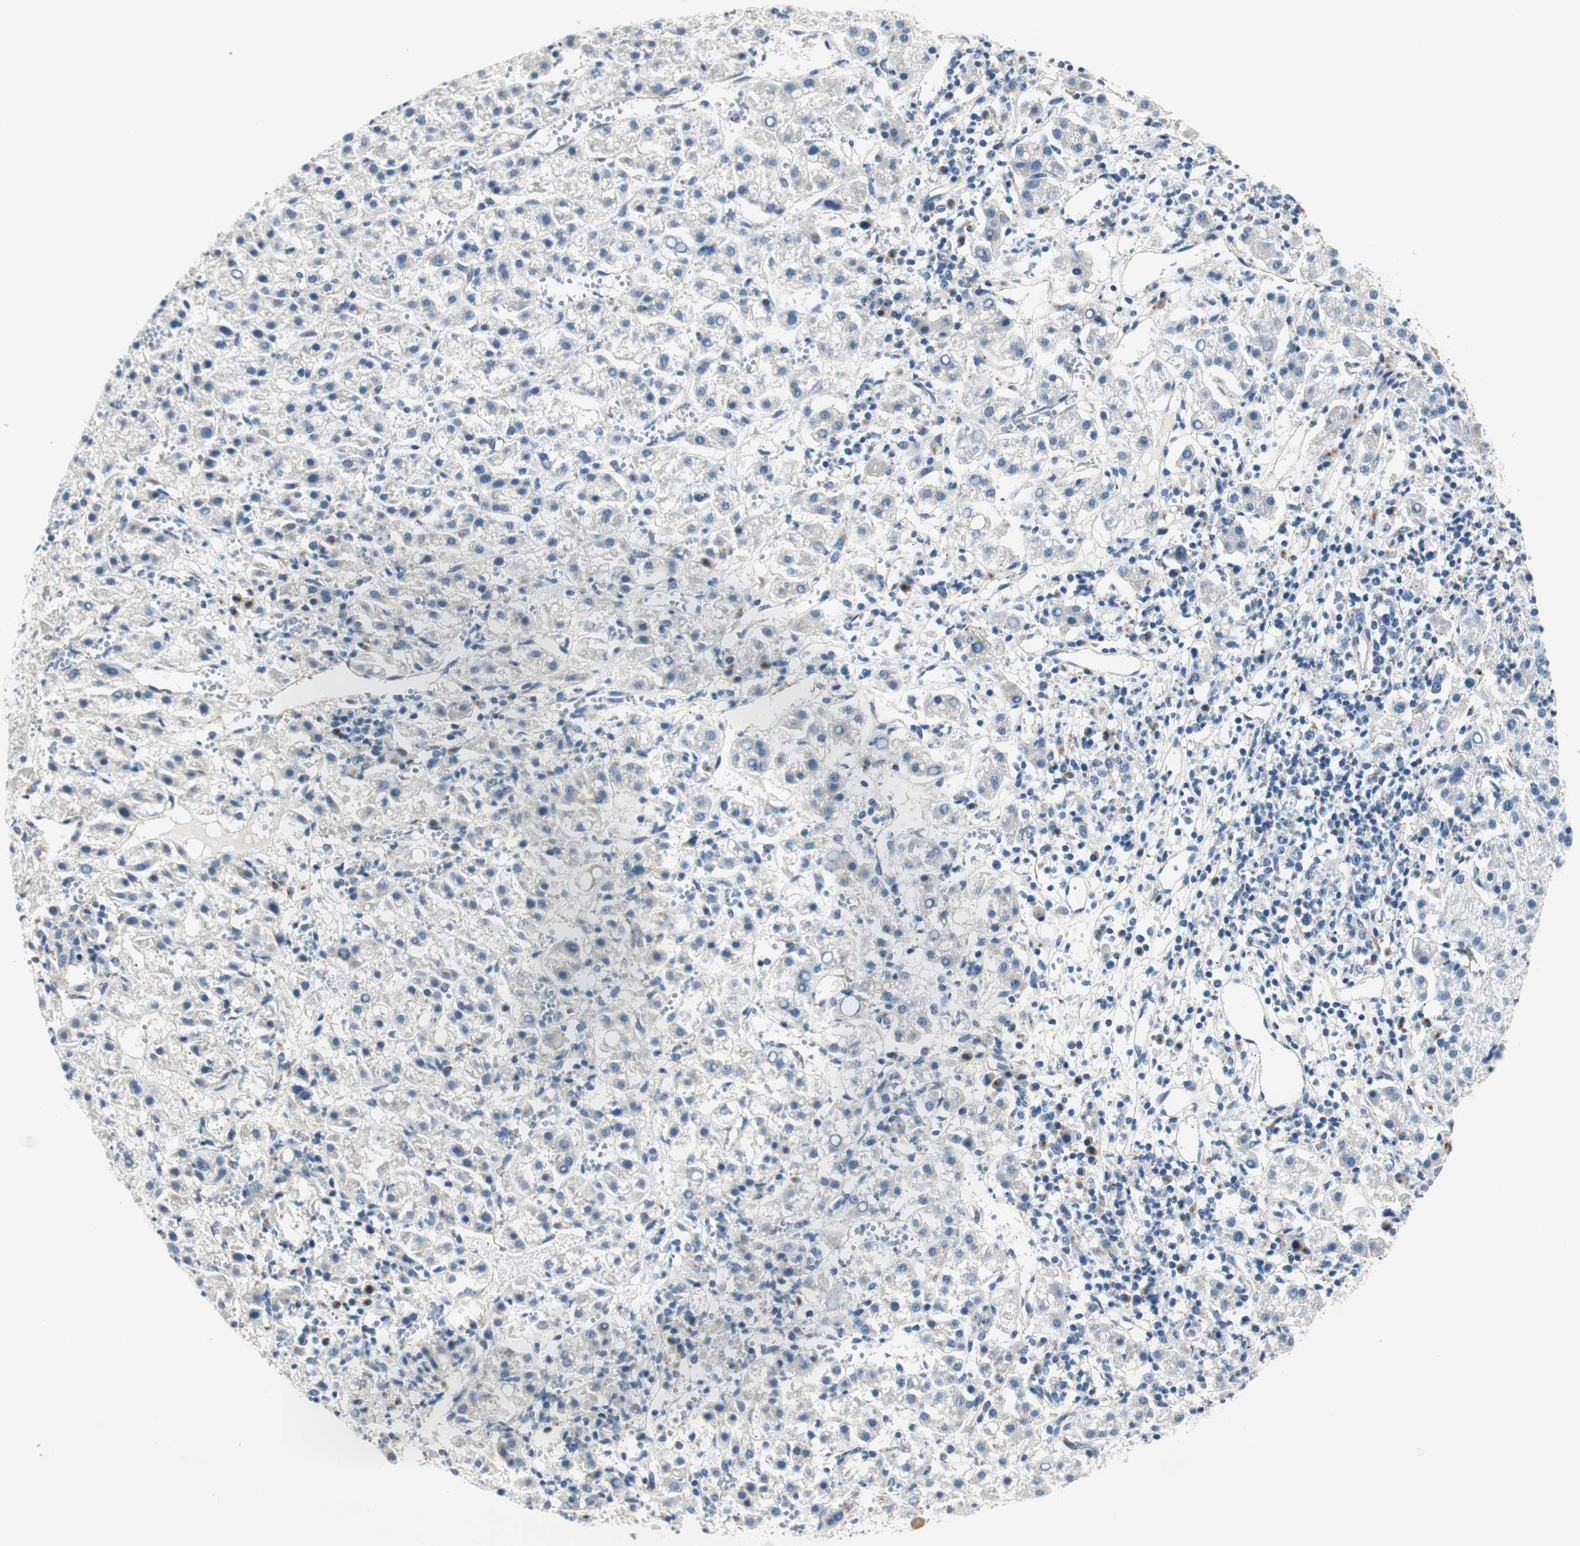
{"staining": {"intensity": "negative", "quantity": "none", "location": "none"}, "tissue": "liver cancer", "cell_type": "Tumor cells", "image_type": "cancer", "snomed": [{"axis": "morphology", "description": "Carcinoma, Hepatocellular, NOS"}, {"axis": "topography", "description": "Liver"}], "caption": "Protein analysis of liver cancer (hepatocellular carcinoma) exhibits no significant expression in tumor cells. (IHC, brightfield microscopy, high magnification).", "gene": "TMF1", "patient": {"sex": "female", "age": 58}}